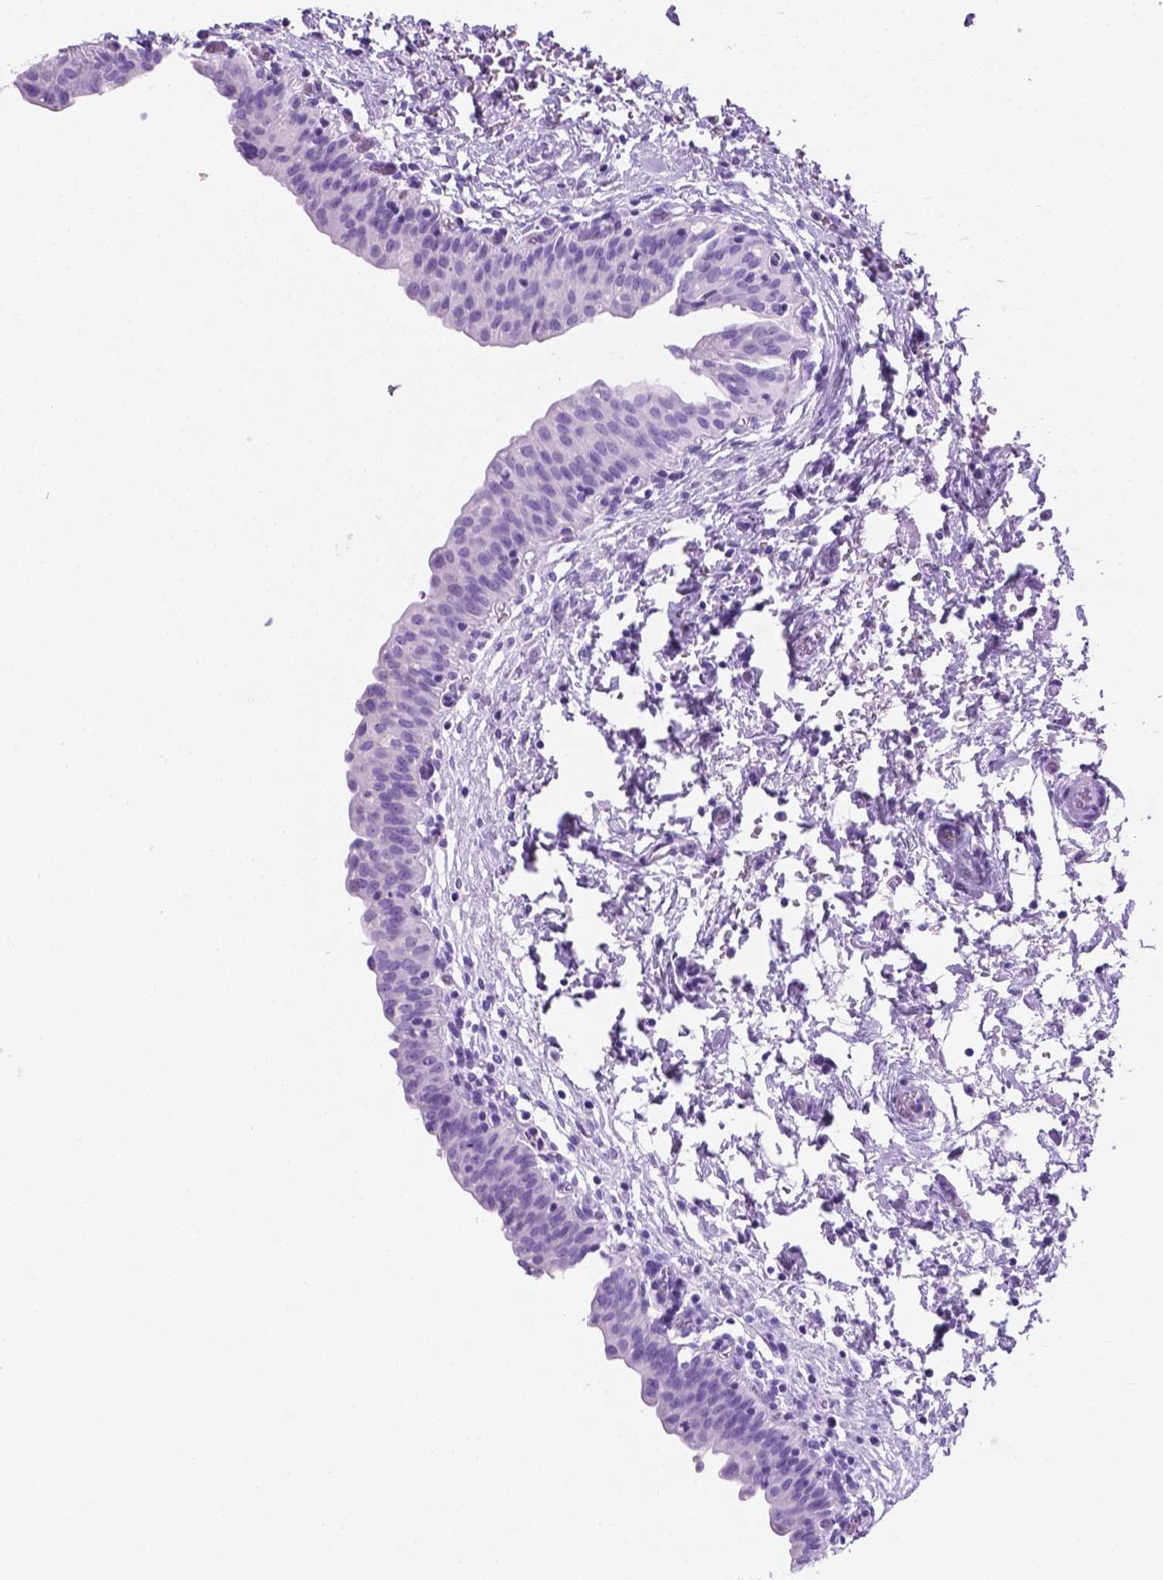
{"staining": {"intensity": "negative", "quantity": "none", "location": "none"}, "tissue": "urinary bladder", "cell_type": "Urothelial cells", "image_type": "normal", "snomed": [{"axis": "morphology", "description": "Normal tissue, NOS"}, {"axis": "topography", "description": "Urinary bladder"}], "caption": "Immunohistochemistry (IHC) of normal human urinary bladder displays no expression in urothelial cells.", "gene": "C17orf107", "patient": {"sex": "male", "age": 56}}